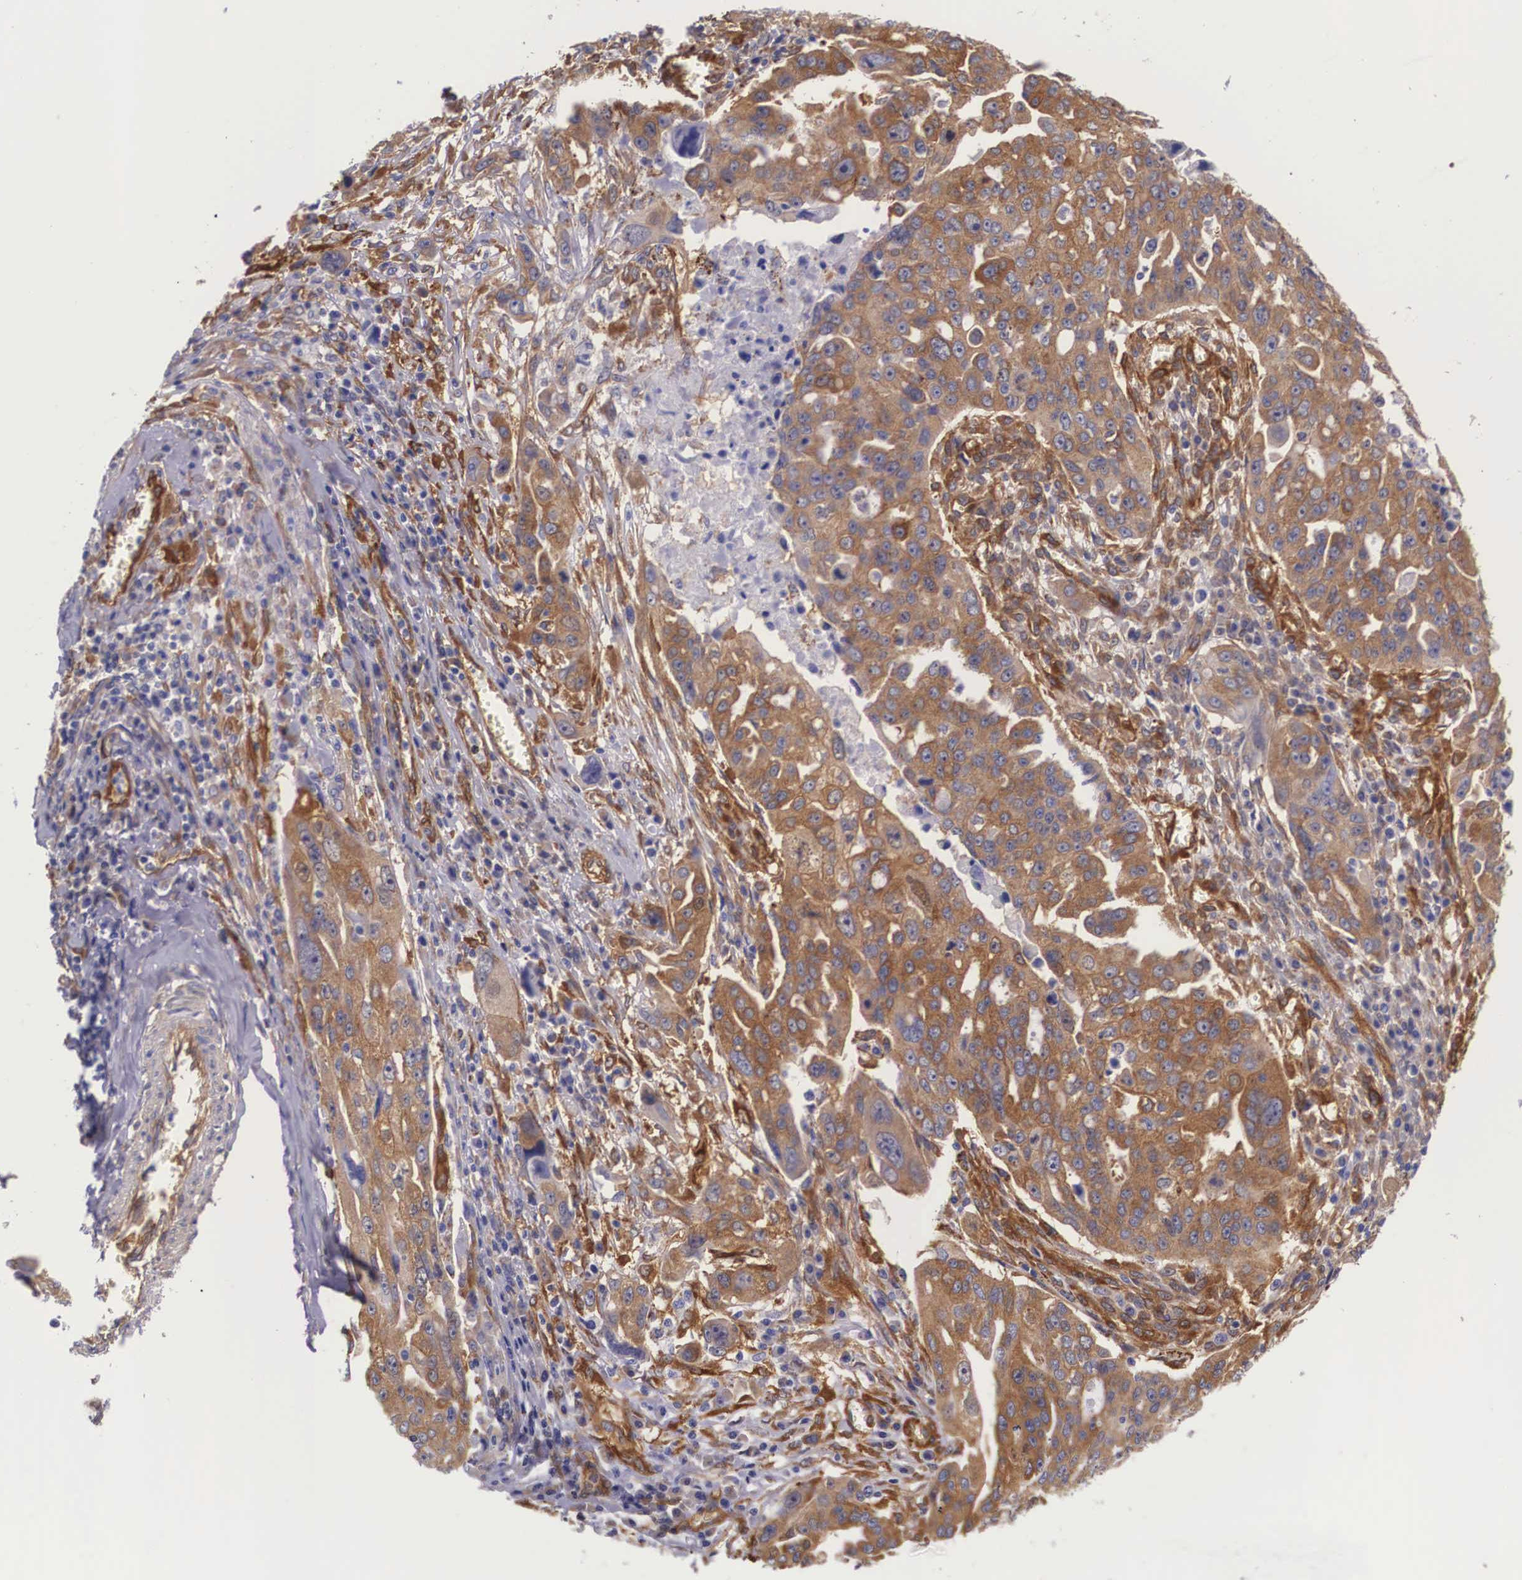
{"staining": {"intensity": "strong", "quantity": ">75%", "location": "cytoplasmic/membranous"}, "tissue": "ovarian cancer", "cell_type": "Tumor cells", "image_type": "cancer", "snomed": [{"axis": "morphology", "description": "Carcinoma, endometroid"}, {"axis": "topography", "description": "Ovary"}], "caption": "Protein staining of endometroid carcinoma (ovarian) tissue exhibits strong cytoplasmic/membranous staining in about >75% of tumor cells. (DAB IHC, brown staining for protein, blue staining for nuclei).", "gene": "BCAR1", "patient": {"sex": "female", "age": 75}}